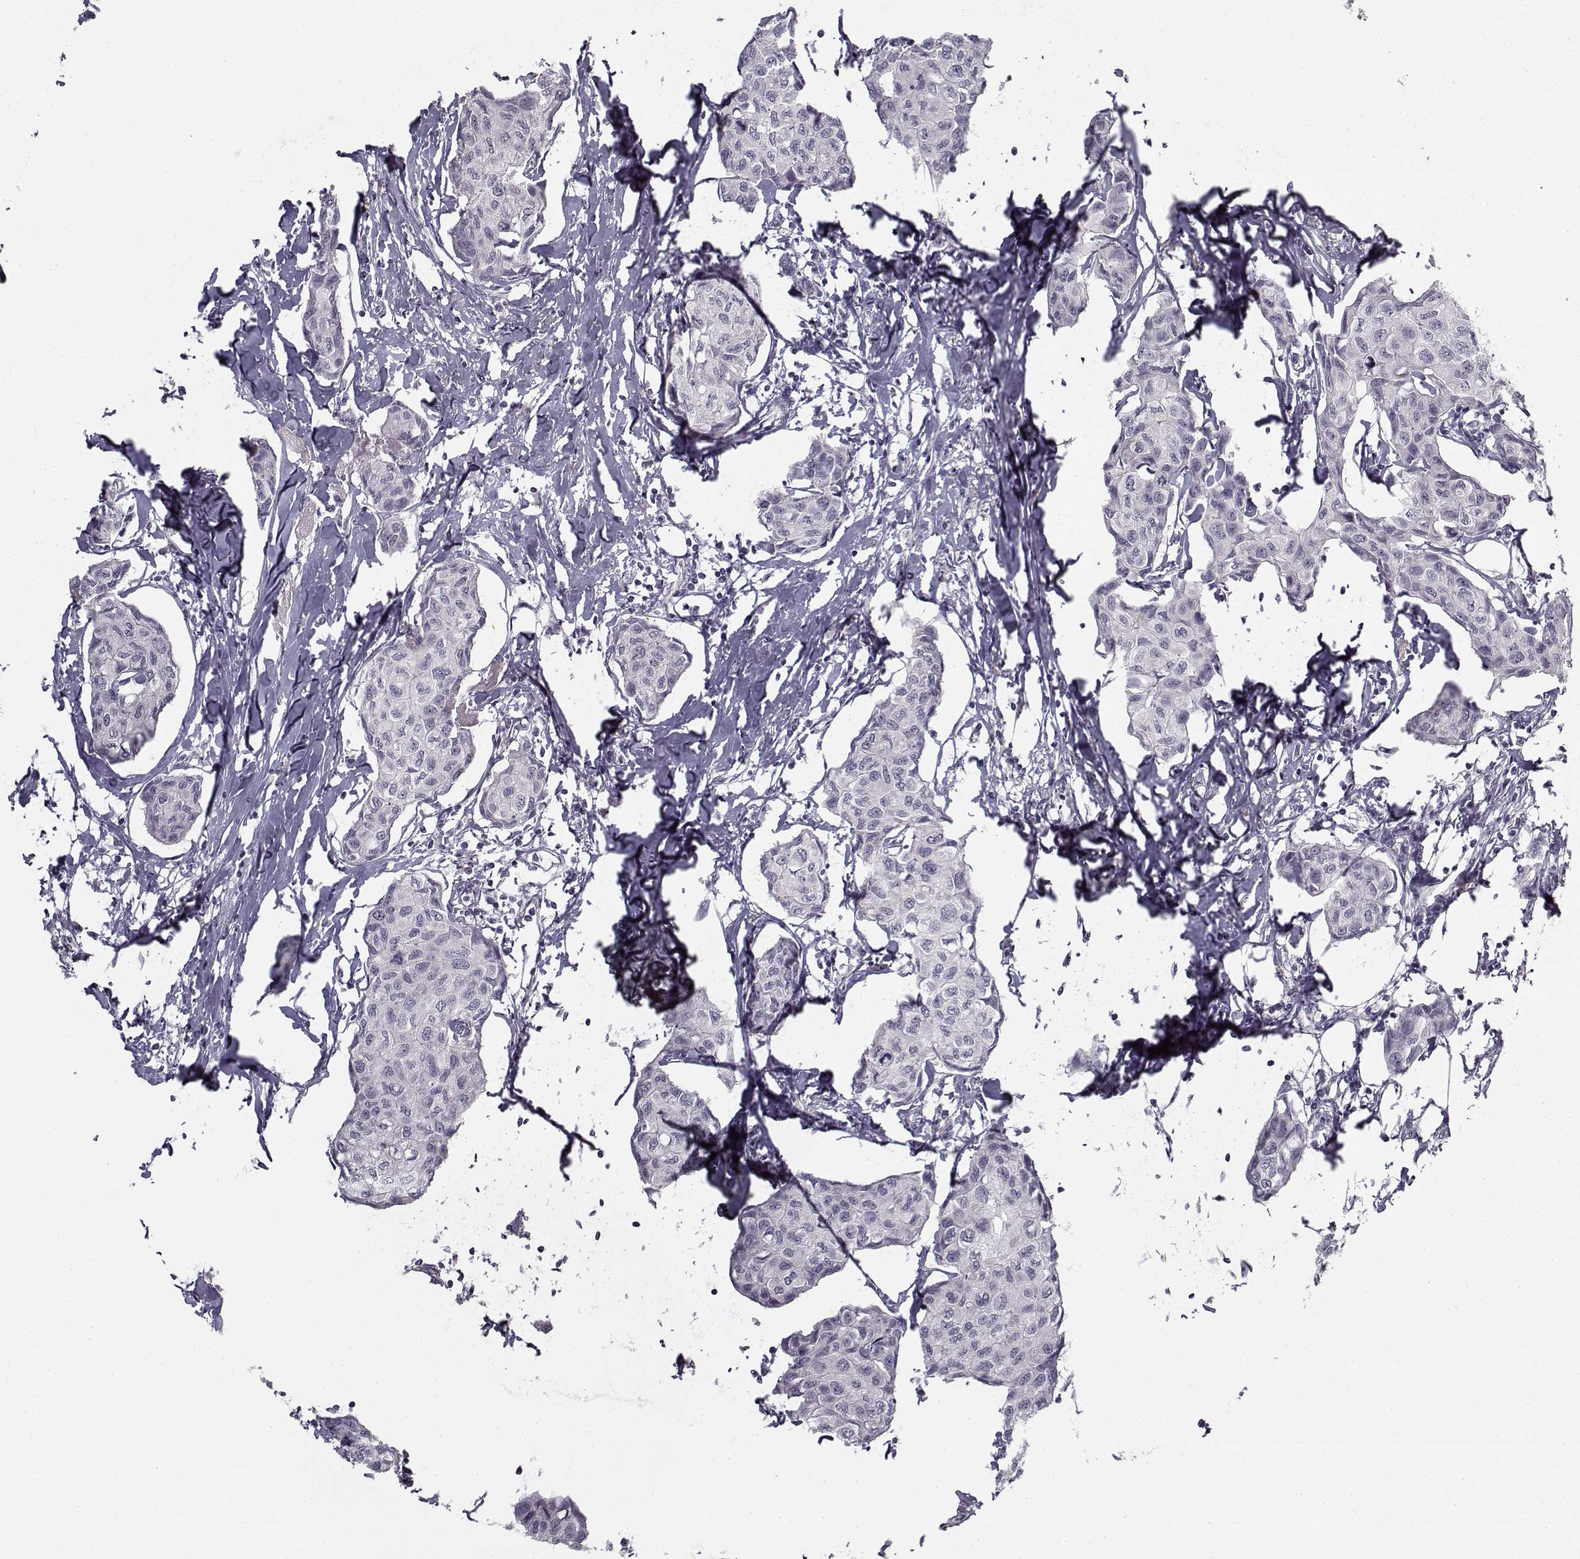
{"staining": {"intensity": "negative", "quantity": "none", "location": "none"}, "tissue": "breast cancer", "cell_type": "Tumor cells", "image_type": "cancer", "snomed": [{"axis": "morphology", "description": "Duct carcinoma"}, {"axis": "topography", "description": "Breast"}], "caption": "A histopathology image of human breast invasive ductal carcinoma is negative for staining in tumor cells.", "gene": "SNCA", "patient": {"sex": "female", "age": 80}}